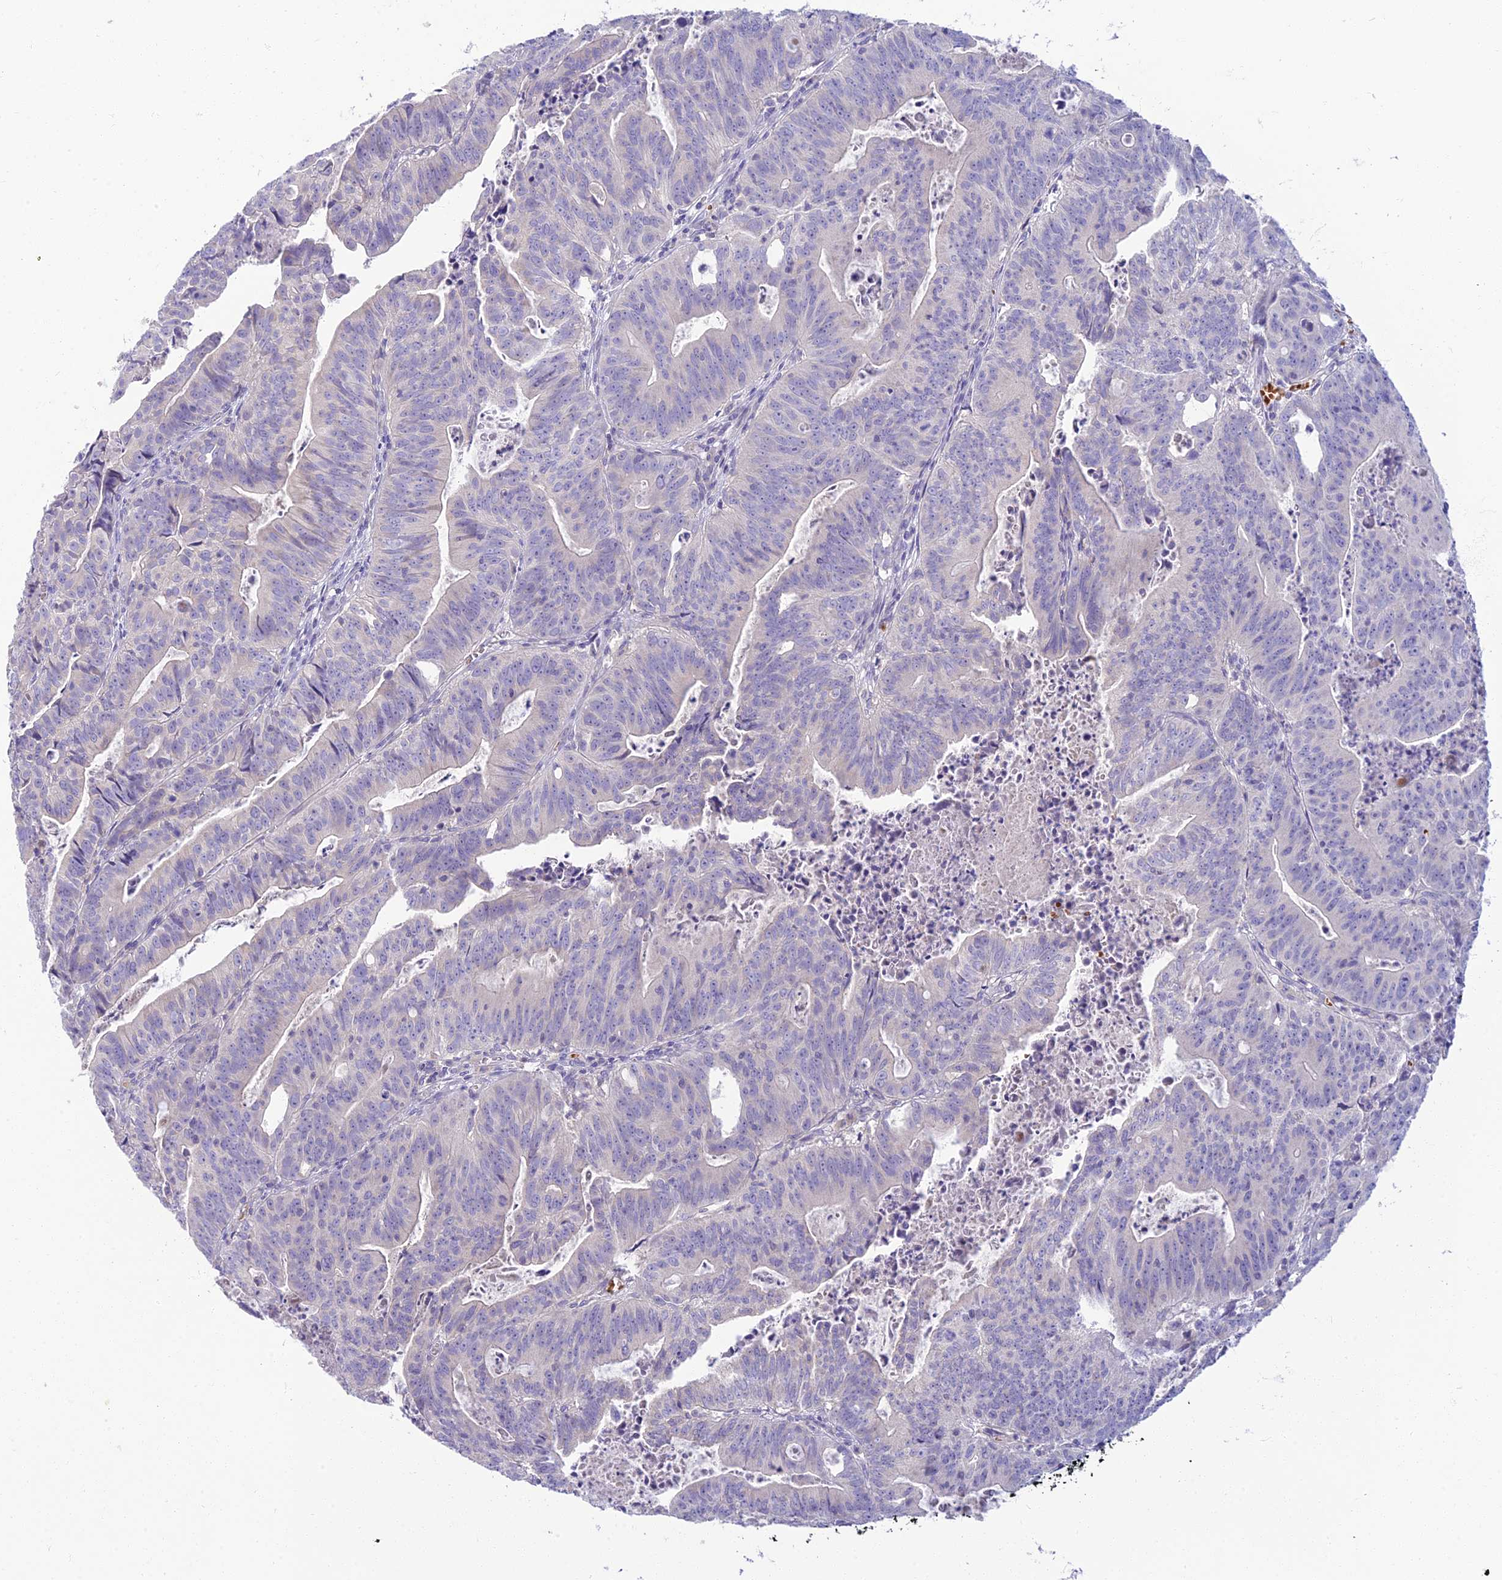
{"staining": {"intensity": "negative", "quantity": "none", "location": "none"}, "tissue": "colorectal cancer", "cell_type": "Tumor cells", "image_type": "cancer", "snomed": [{"axis": "morphology", "description": "Adenocarcinoma, NOS"}, {"axis": "topography", "description": "Rectum"}], "caption": "An immunohistochemistry (IHC) photomicrograph of adenocarcinoma (colorectal) is shown. There is no staining in tumor cells of adenocarcinoma (colorectal).", "gene": "CLIP4", "patient": {"sex": "male", "age": 69}}